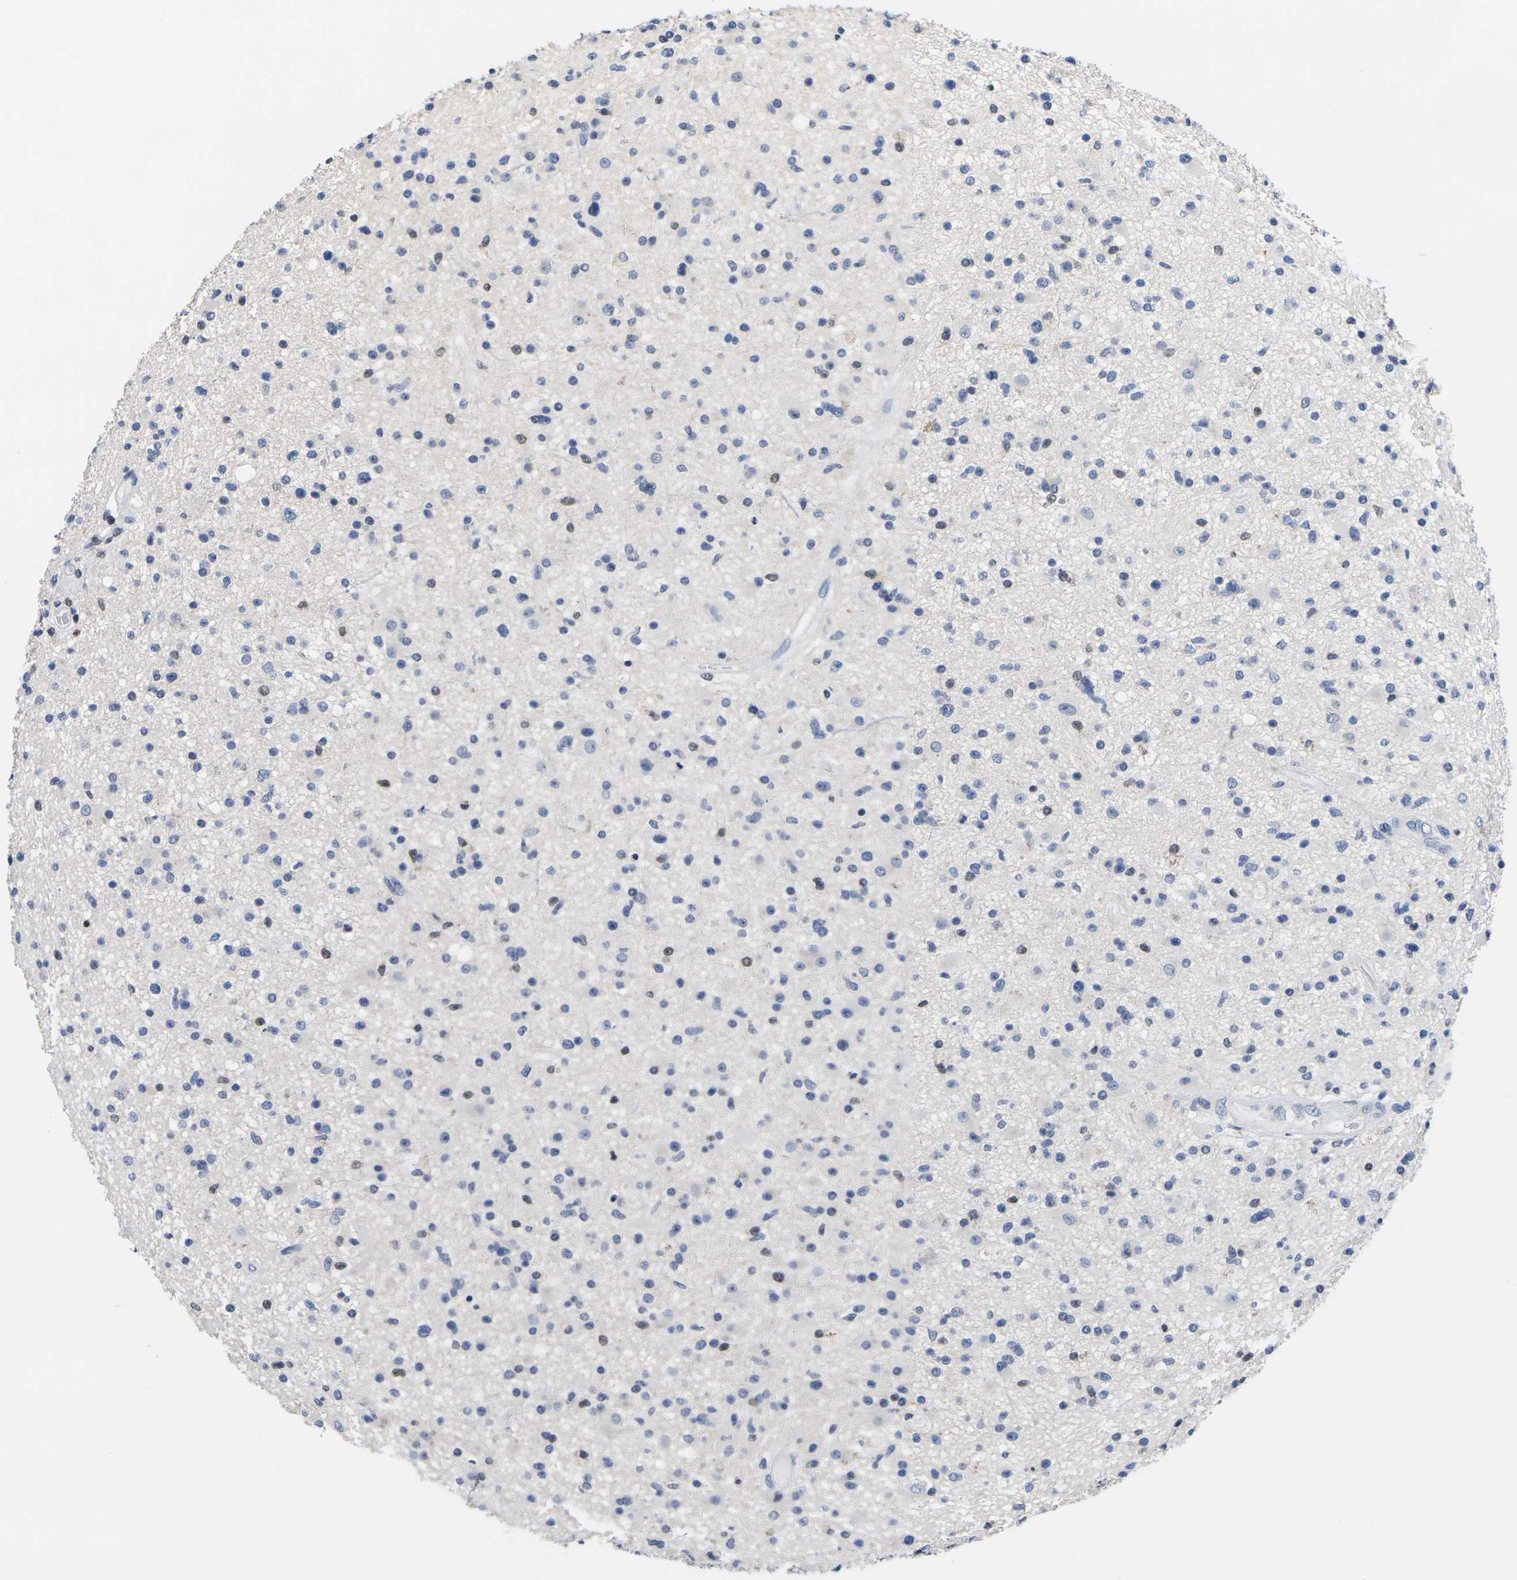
{"staining": {"intensity": "negative", "quantity": "none", "location": "none"}, "tissue": "glioma", "cell_type": "Tumor cells", "image_type": "cancer", "snomed": [{"axis": "morphology", "description": "Glioma, malignant, High grade"}, {"axis": "topography", "description": "Brain"}], "caption": "Malignant glioma (high-grade) stained for a protein using immunohistochemistry (IHC) reveals no expression tumor cells.", "gene": "IKZF1", "patient": {"sex": "male", "age": 33}}